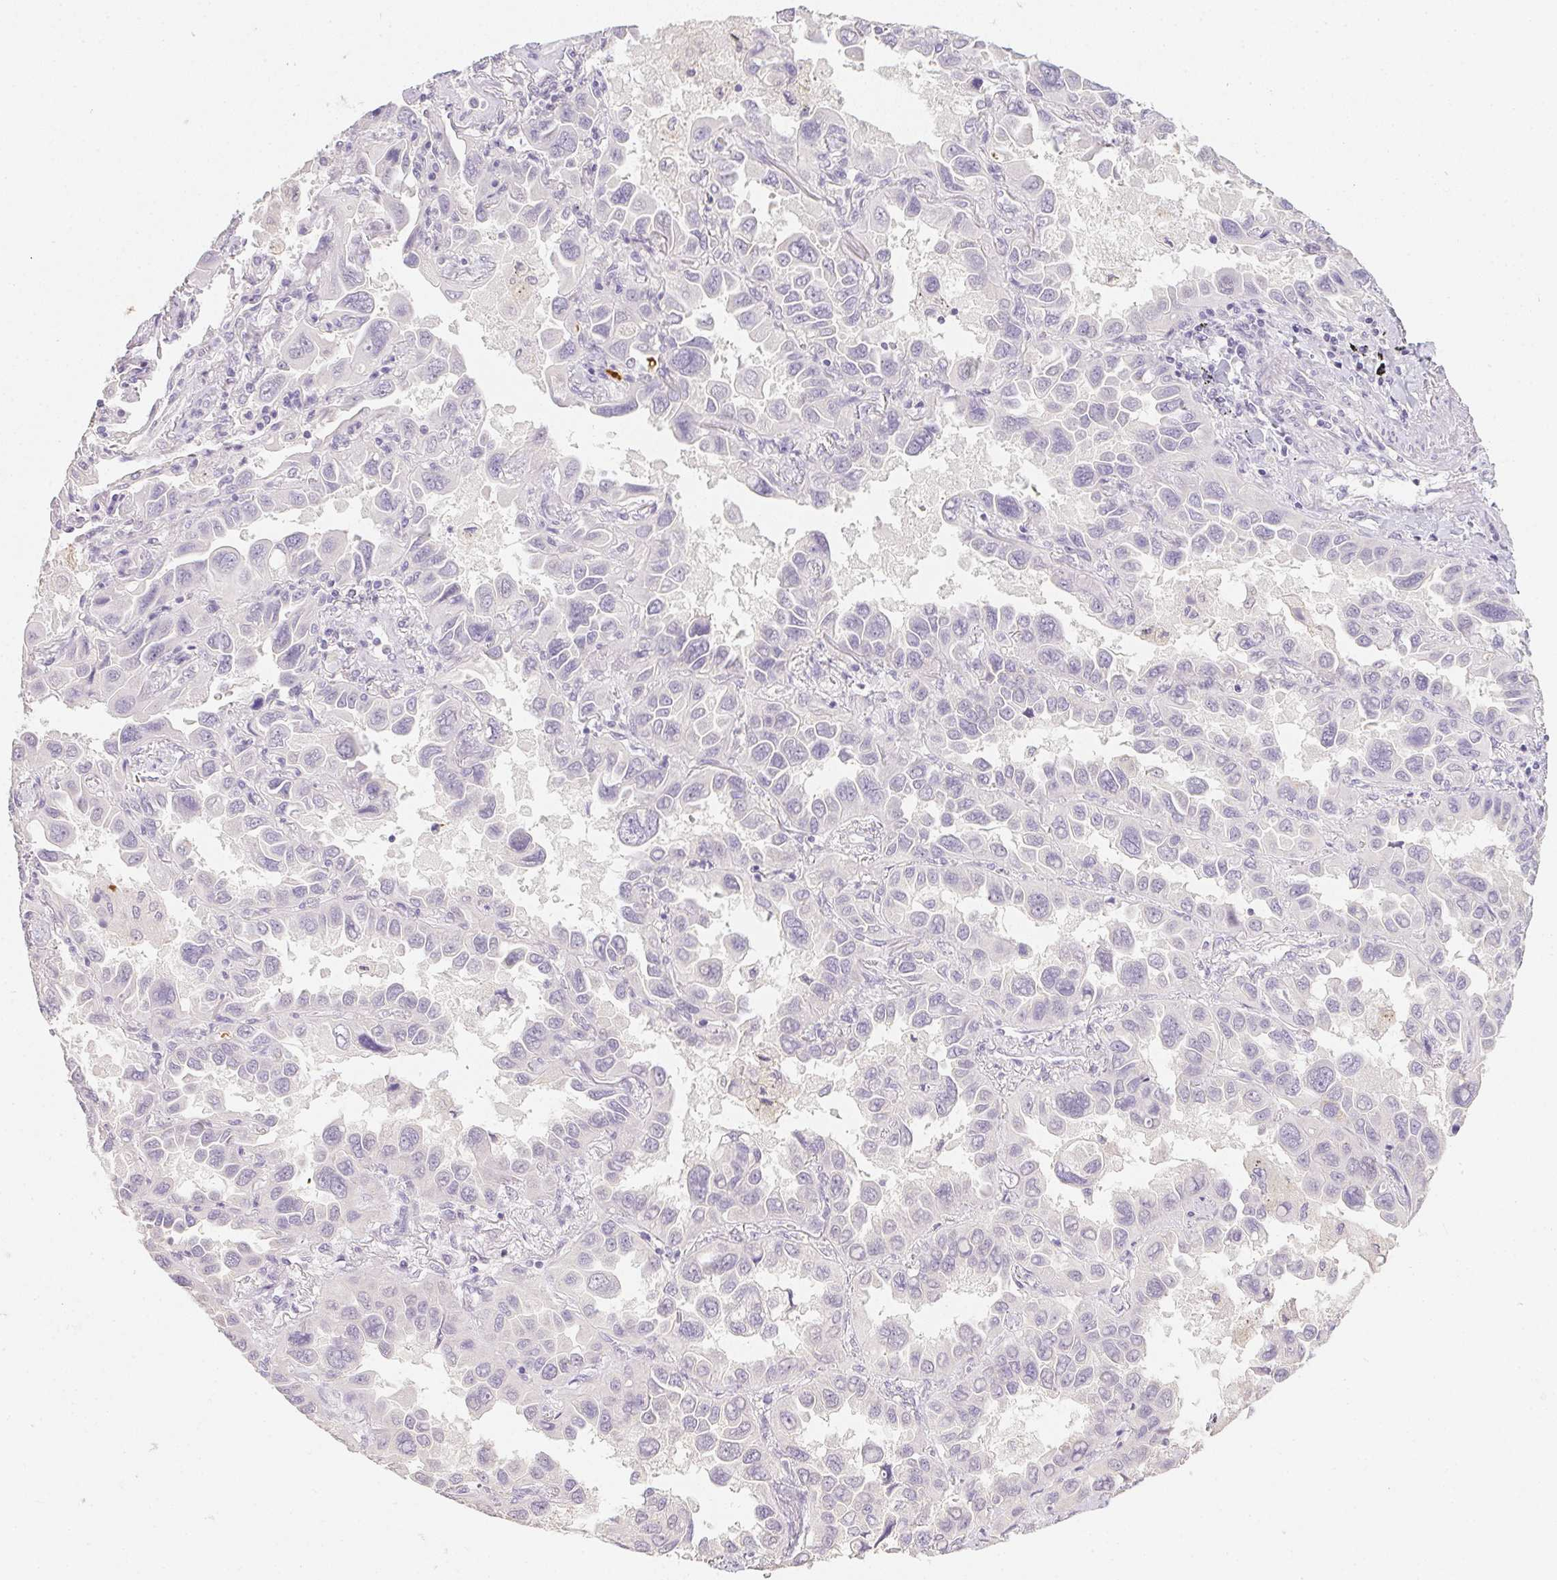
{"staining": {"intensity": "negative", "quantity": "none", "location": "none"}, "tissue": "lung cancer", "cell_type": "Tumor cells", "image_type": "cancer", "snomed": [{"axis": "morphology", "description": "Adenocarcinoma, NOS"}, {"axis": "topography", "description": "Lung"}], "caption": "Tumor cells are negative for protein expression in human lung cancer (adenocarcinoma).", "gene": "ZBBX", "patient": {"sex": "male", "age": 64}}